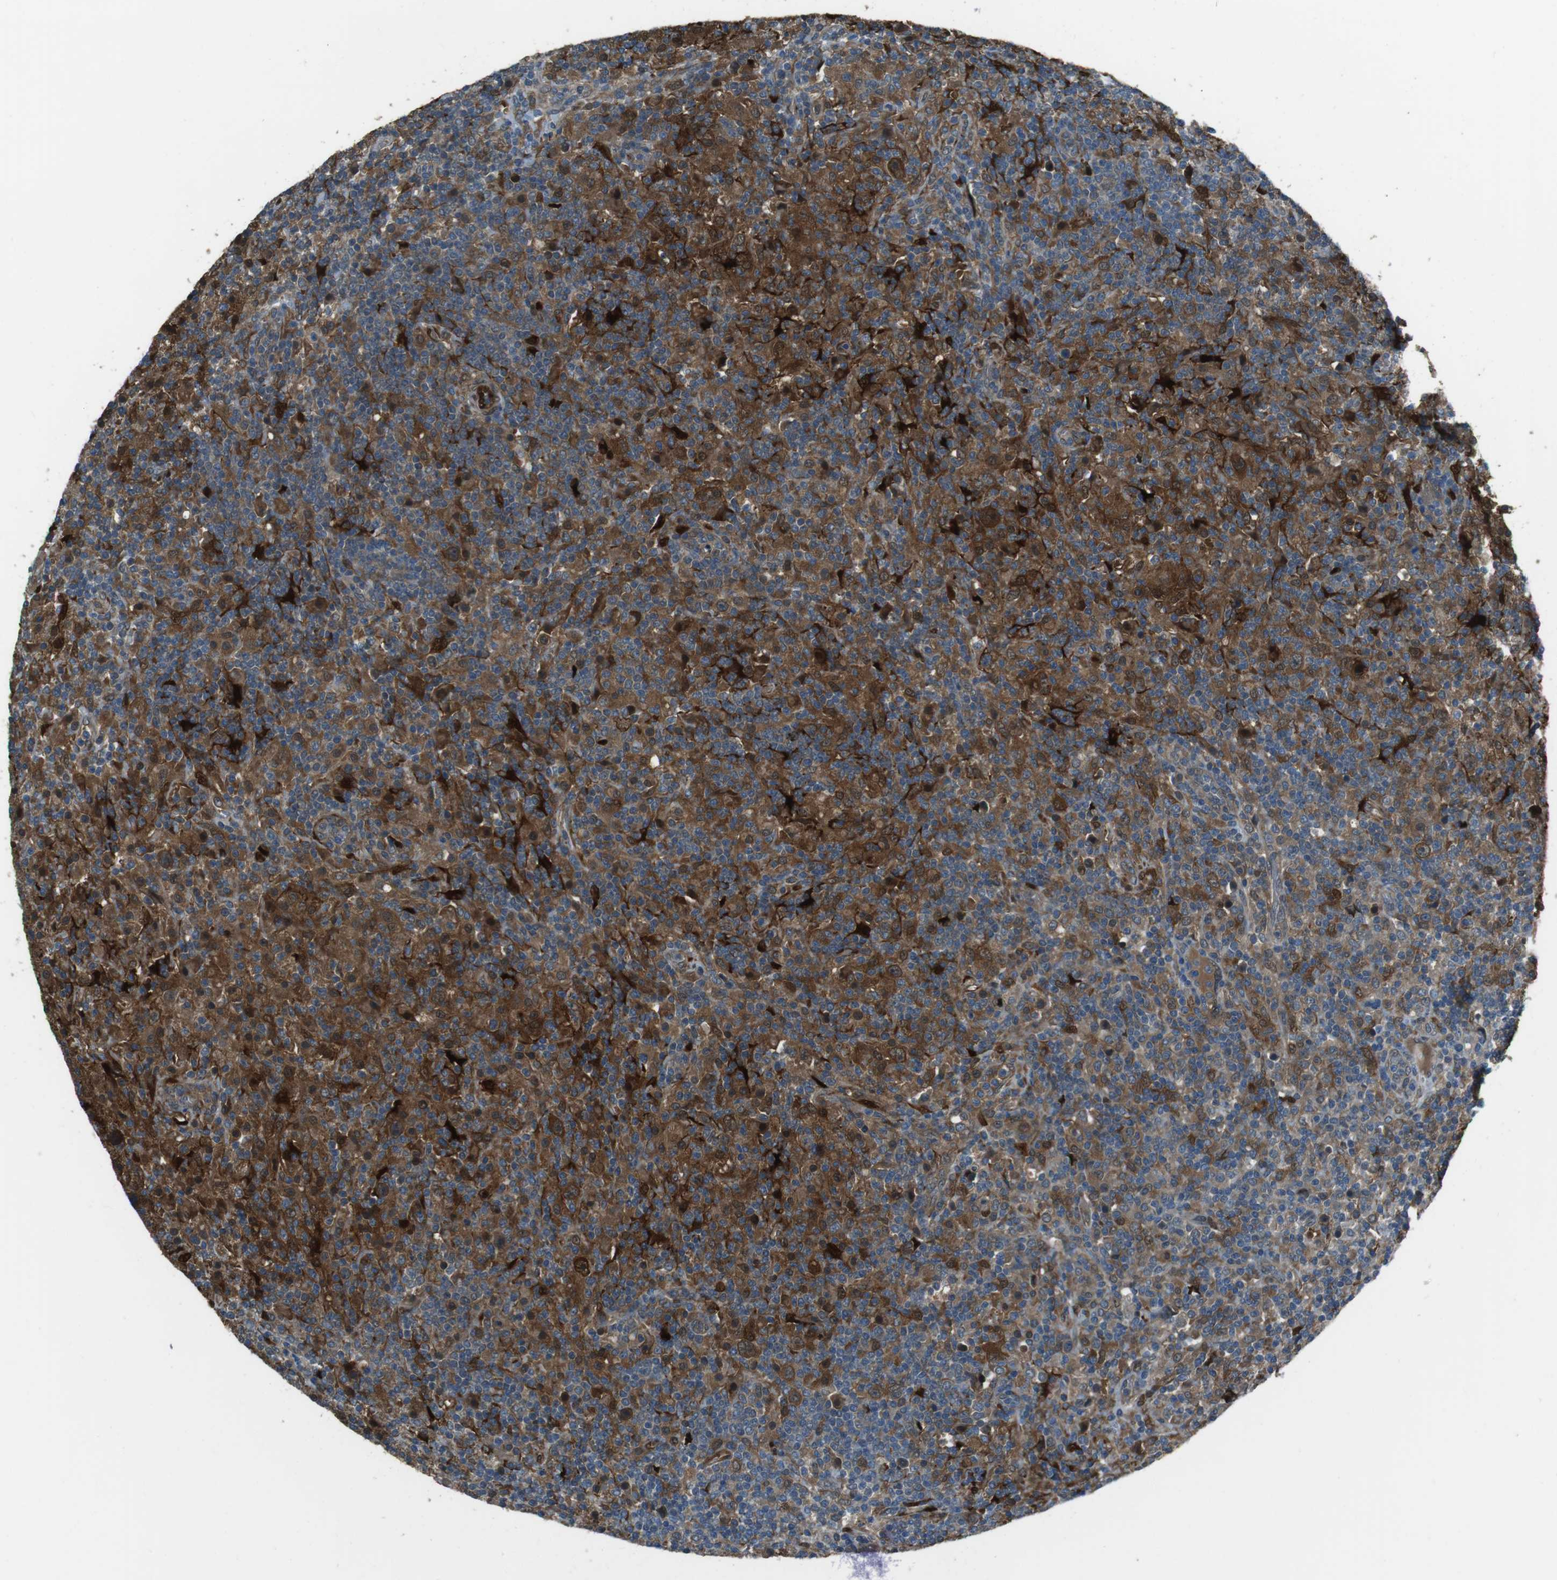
{"staining": {"intensity": "moderate", "quantity": "25%-75%", "location": "cytoplasmic/membranous"}, "tissue": "lymphoma", "cell_type": "Tumor cells", "image_type": "cancer", "snomed": [{"axis": "morphology", "description": "Hodgkin's disease, NOS"}, {"axis": "topography", "description": "Lymph node"}], "caption": "The image displays a brown stain indicating the presence of a protein in the cytoplasmic/membranous of tumor cells in Hodgkin's disease. The staining was performed using DAB (3,3'-diaminobenzidine) to visualize the protein expression in brown, while the nuclei were stained in blue with hematoxylin (Magnification: 20x).", "gene": "MFAP3", "patient": {"sex": "male", "age": 70}}